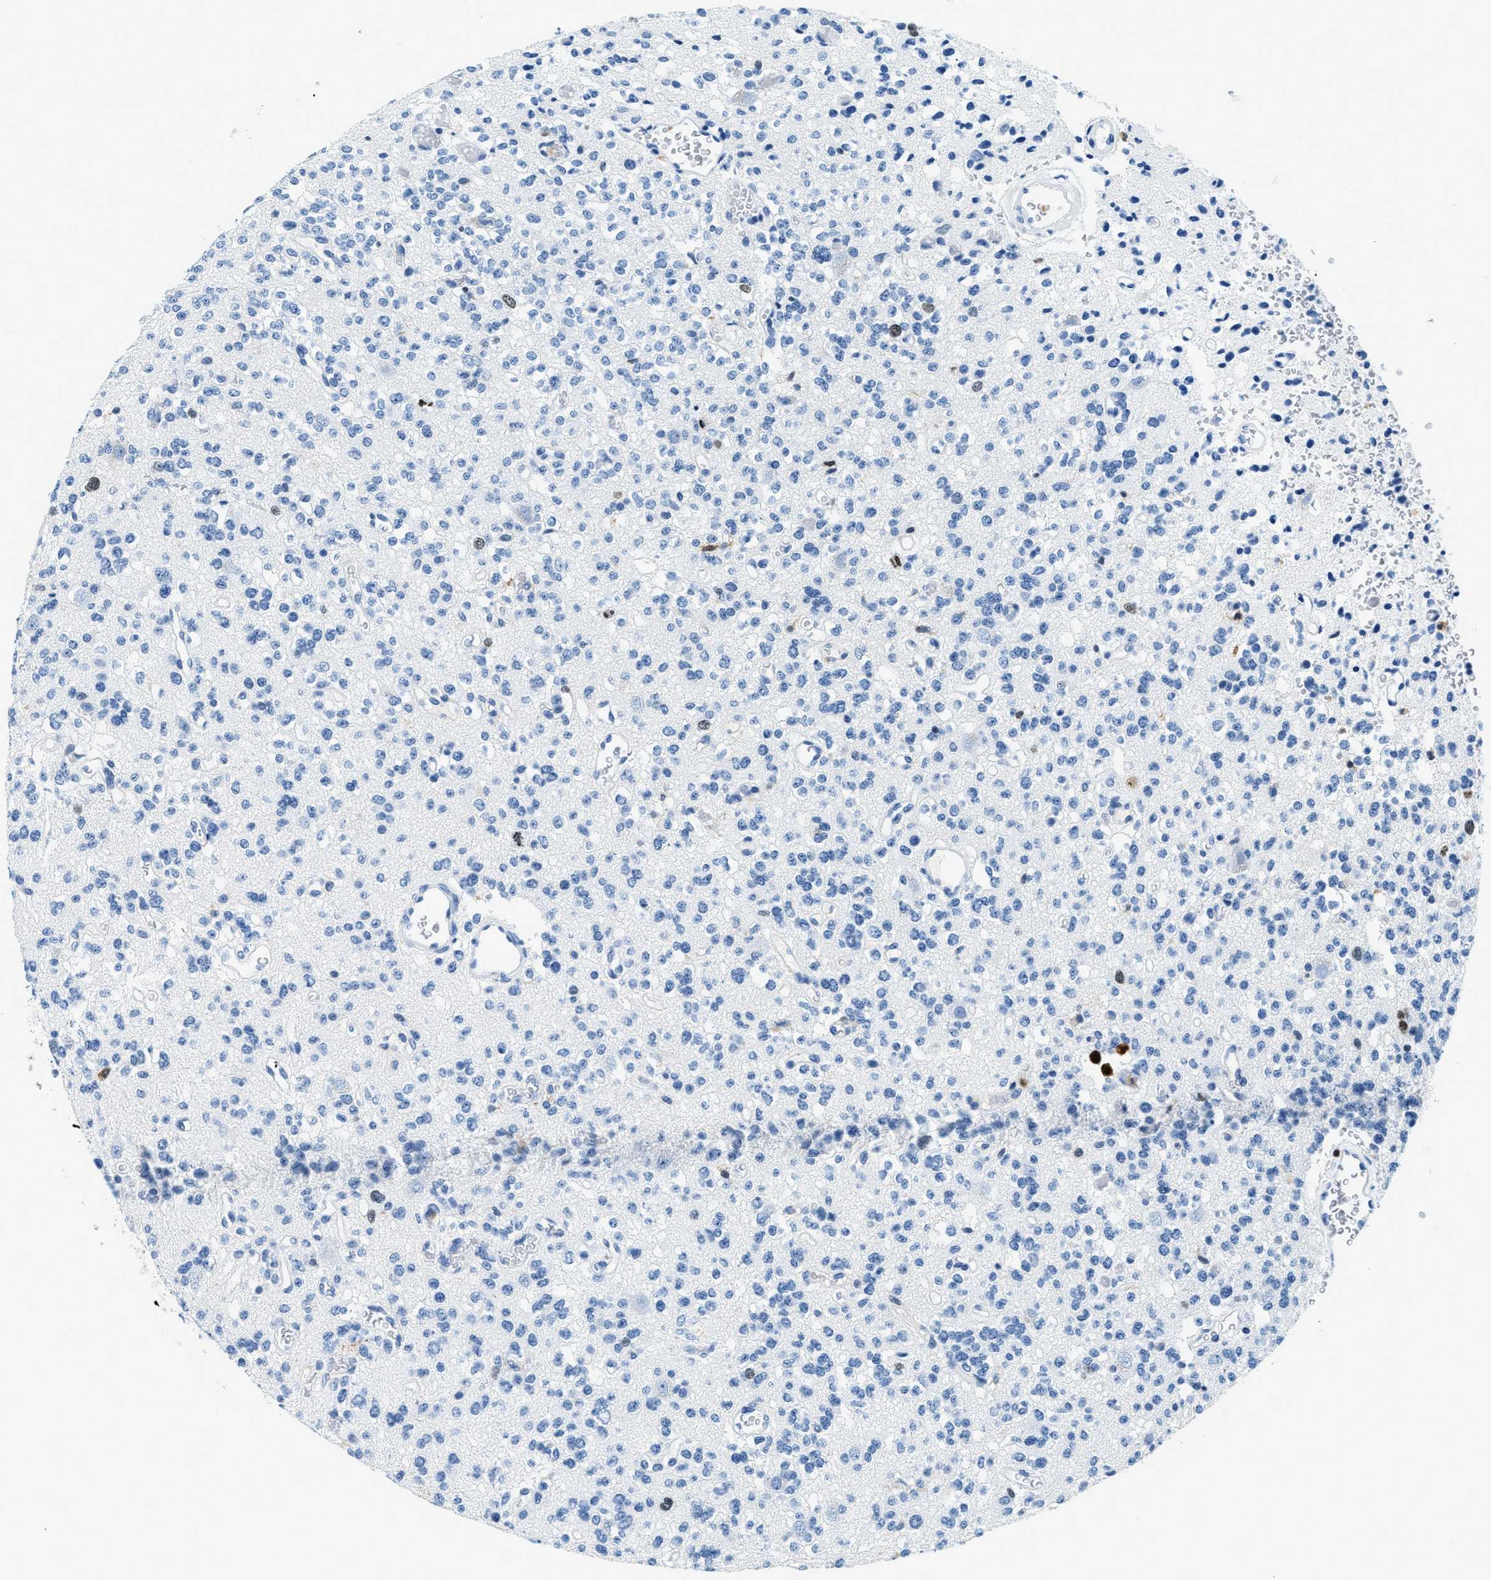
{"staining": {"intensity": "negative", "quantity": "none", "location": "none"}, "tissue": "glioma", "cell_type": "Tumor cells", "image_type": "cancer", "snomed": [{"axis": "morphology", "description": "Glioma, malignant, Low grade"}, {"axis": "topography", "description": "Brain"}], "caption": "High magnification brightfield microscopy of glioma stained with DAB (brown) and counterstained with hematoxylin (blue): tumor cells show no significant positivity.", "gene": "CAPG", "patient": {"sex": "male", "age": 38}}